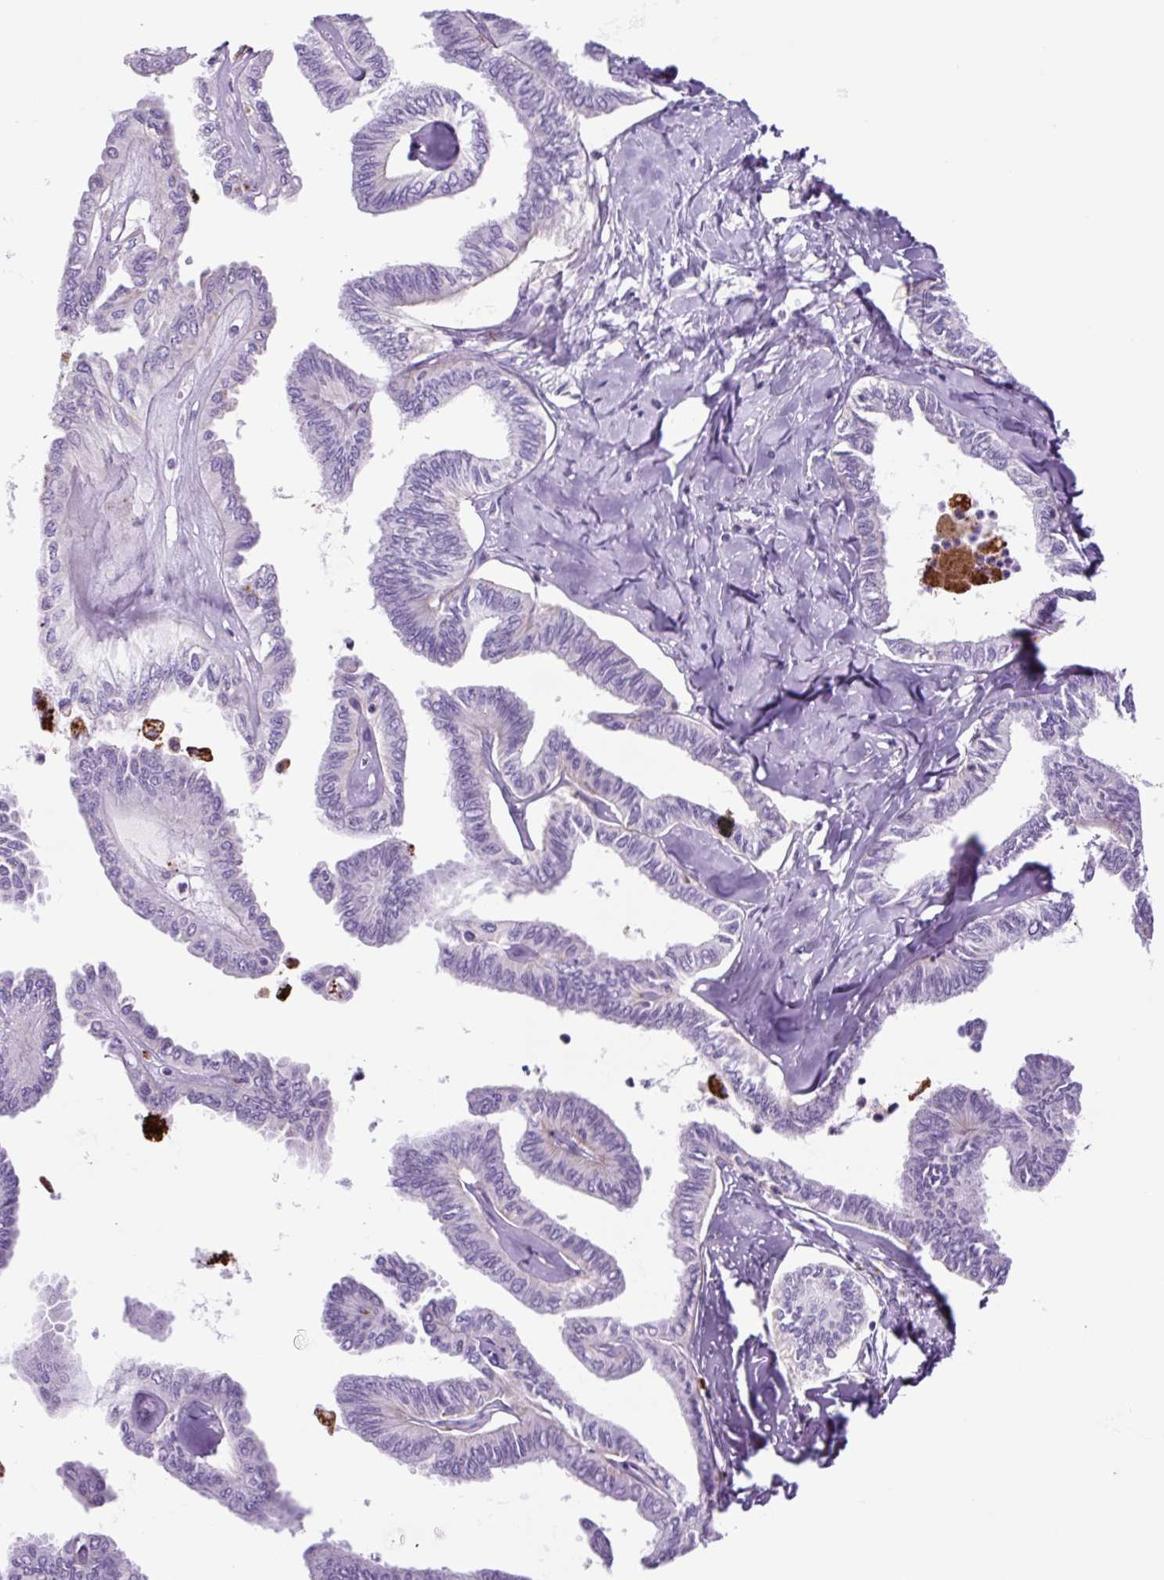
{"staining": {"intensity": "negative", "quantity": "none", "location": "none"}, "tissue": "ovarian cancer", "cell_type": "Tumor cells", "image_type": "cancer", "snomed": [{"axis": "morphology", "description": "Carcinoma, endometroid"}, {"axis": "topography", "description": "Ovary"}], "caption": "Ovarian cancer was stained to show a protein in brown. There is no significant expression in tumor cells.", "gene": "LCN10", "patient": {"sex": "female", "age": 70}}